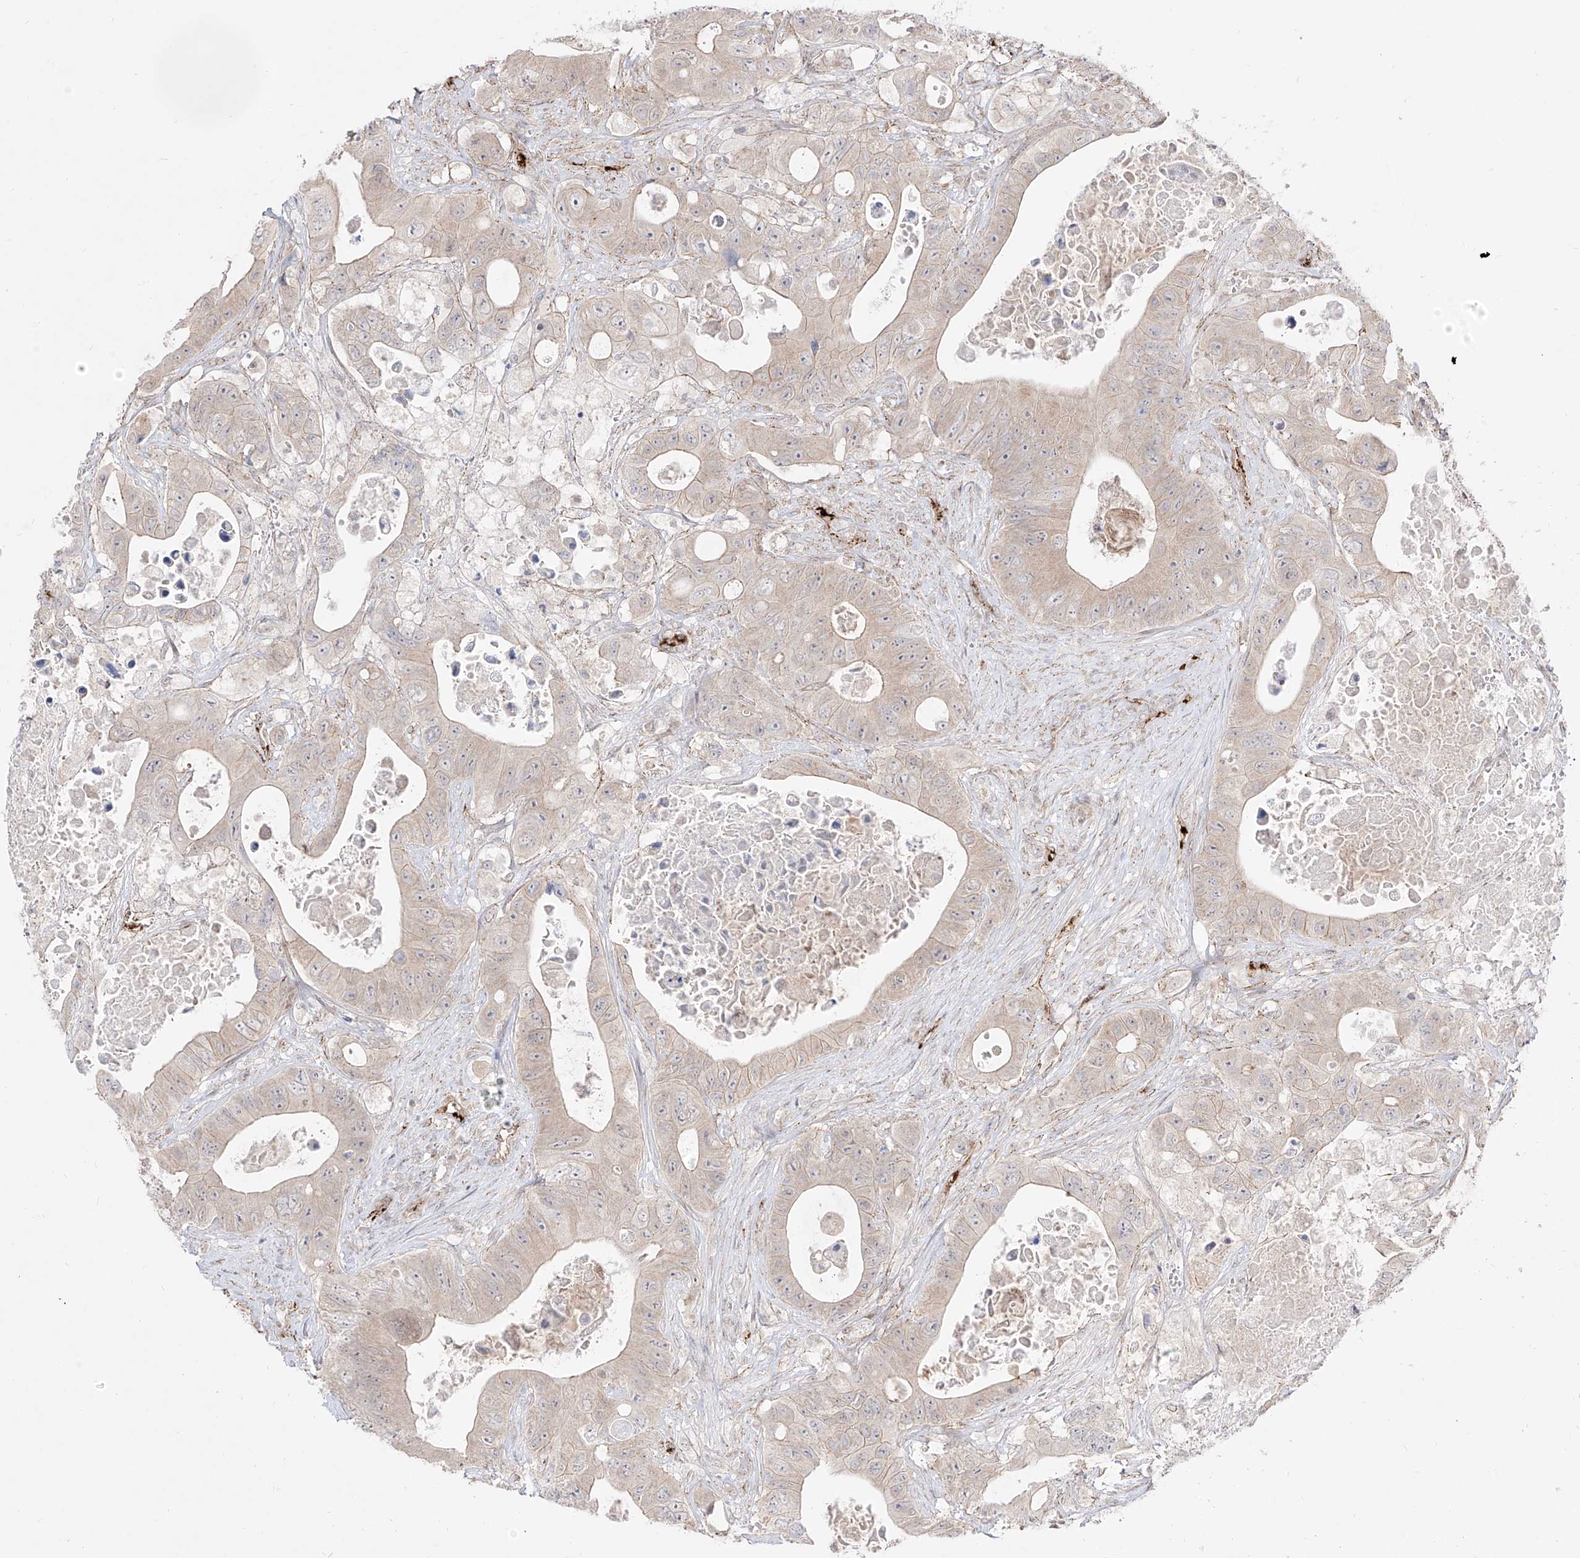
{"staining": {"intensity": "weak", "quantity": "<25%", "location": "cytoplasmic/membranous"}, "tissue": "colorectal cancer", "cell_type": "Tumor cells", "image_type": "cancer", "snomed": [{"axis": "morphology", "description": "Adenocarcinoma, NOS"}, {"axis": "topography", "description": "Colon"}], "caption": "Tumor cells show no significant staining in colorectal adenocarcinoma.", "gene": "ZGRF1", "patient": {"sex": "female", "age": 46}}